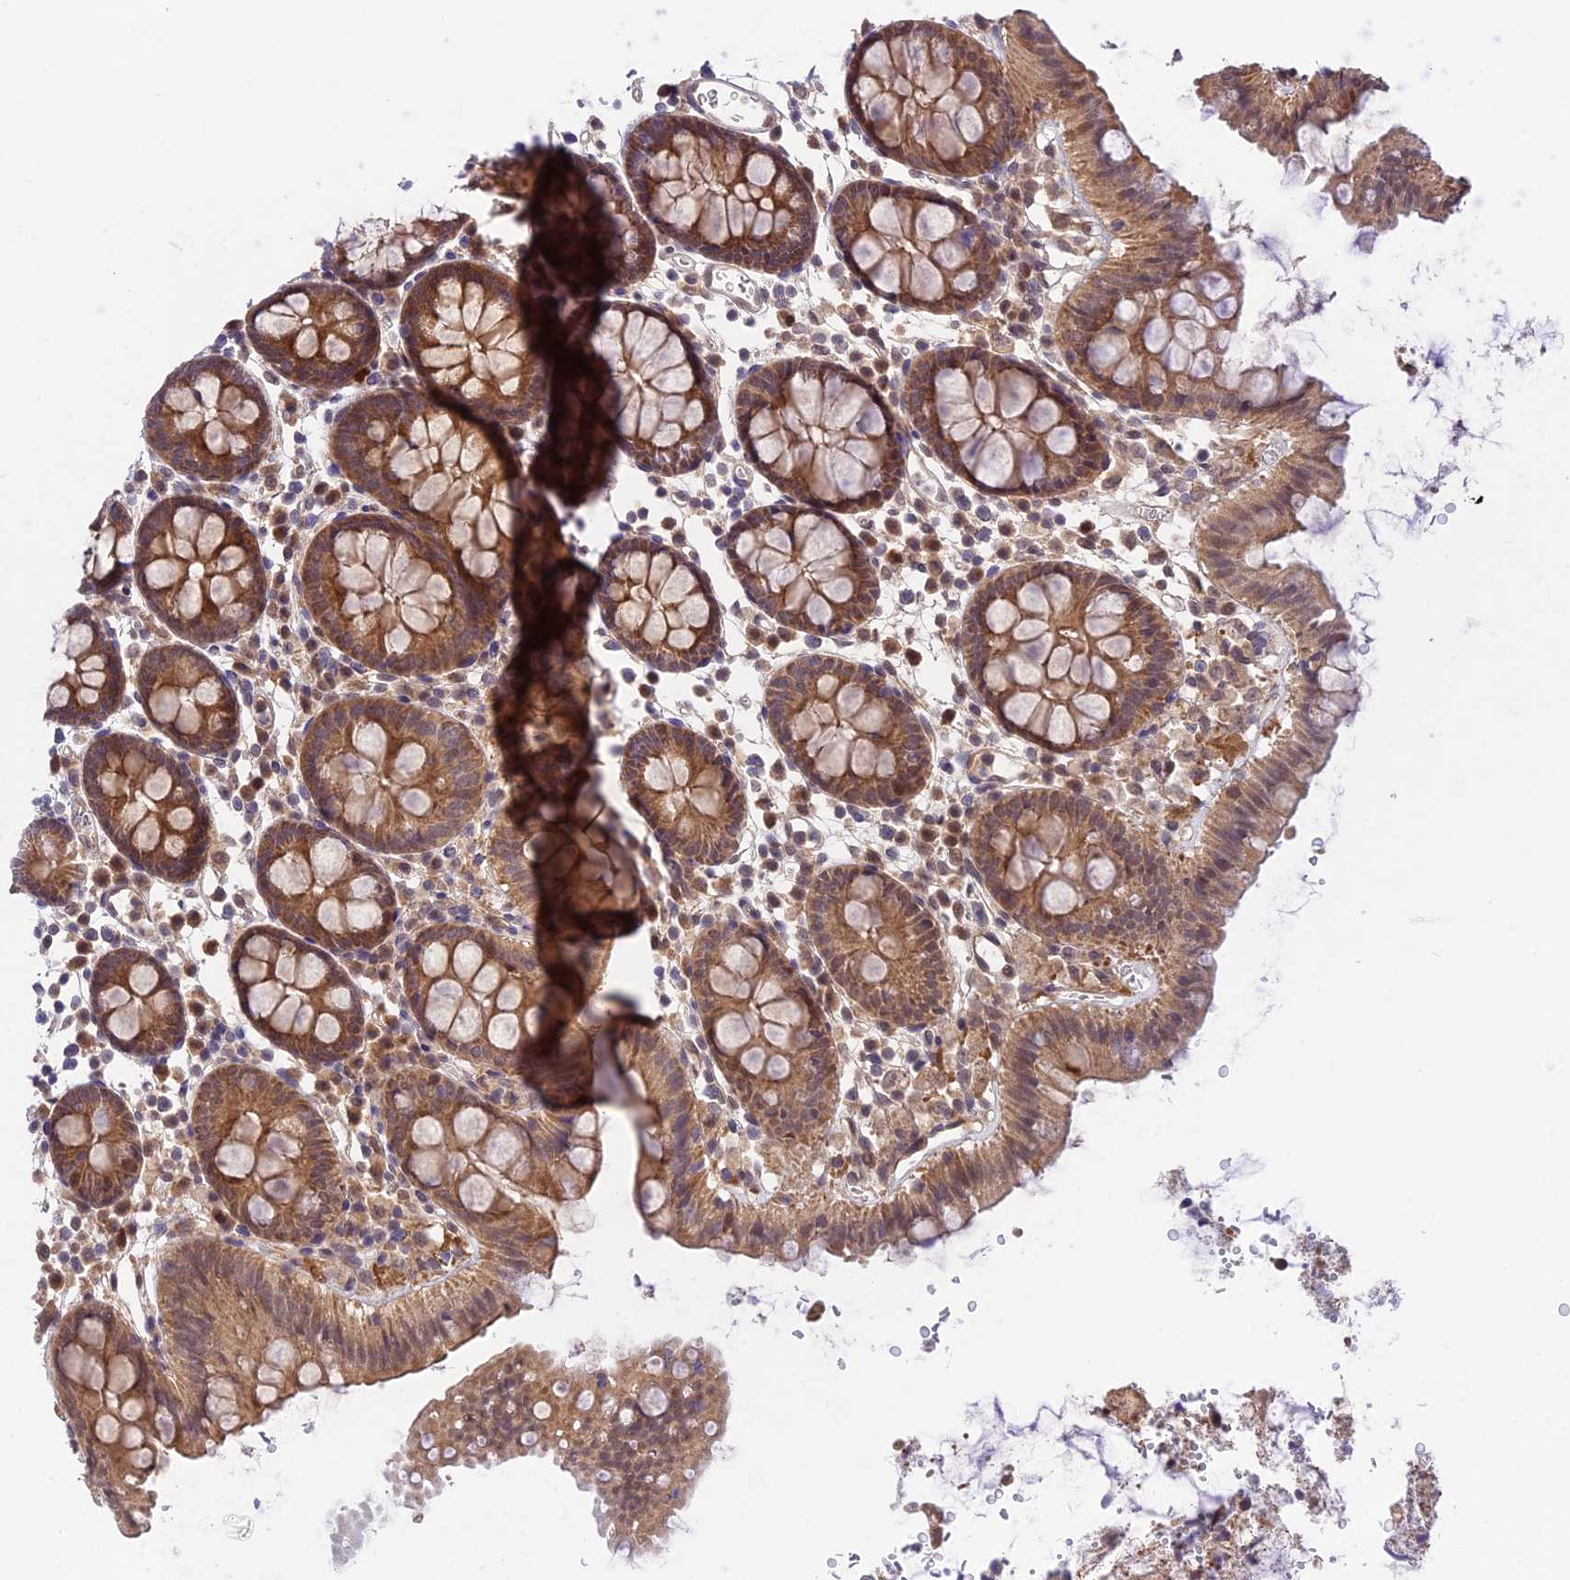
{"staining": {"intensity": "moderate", "quantity": ">75%", "location": "cytoplasmic/membranous"}, "tissue": "colon", "cell_type": "Endothelial cells", "image_type": "normal", "snomed": [{"axis": "morphology", "description": "Normal tissue, NOS"}, {"axis": "topography", "description": "Colon"}], "caption": "Protein expression analysis of normal colon shows moderate cytoplasmic/membranous staining in approximately >75% of endothelial cells.", "gene": "TRIM40", "patient": {"sex": "male", "age": 75}}